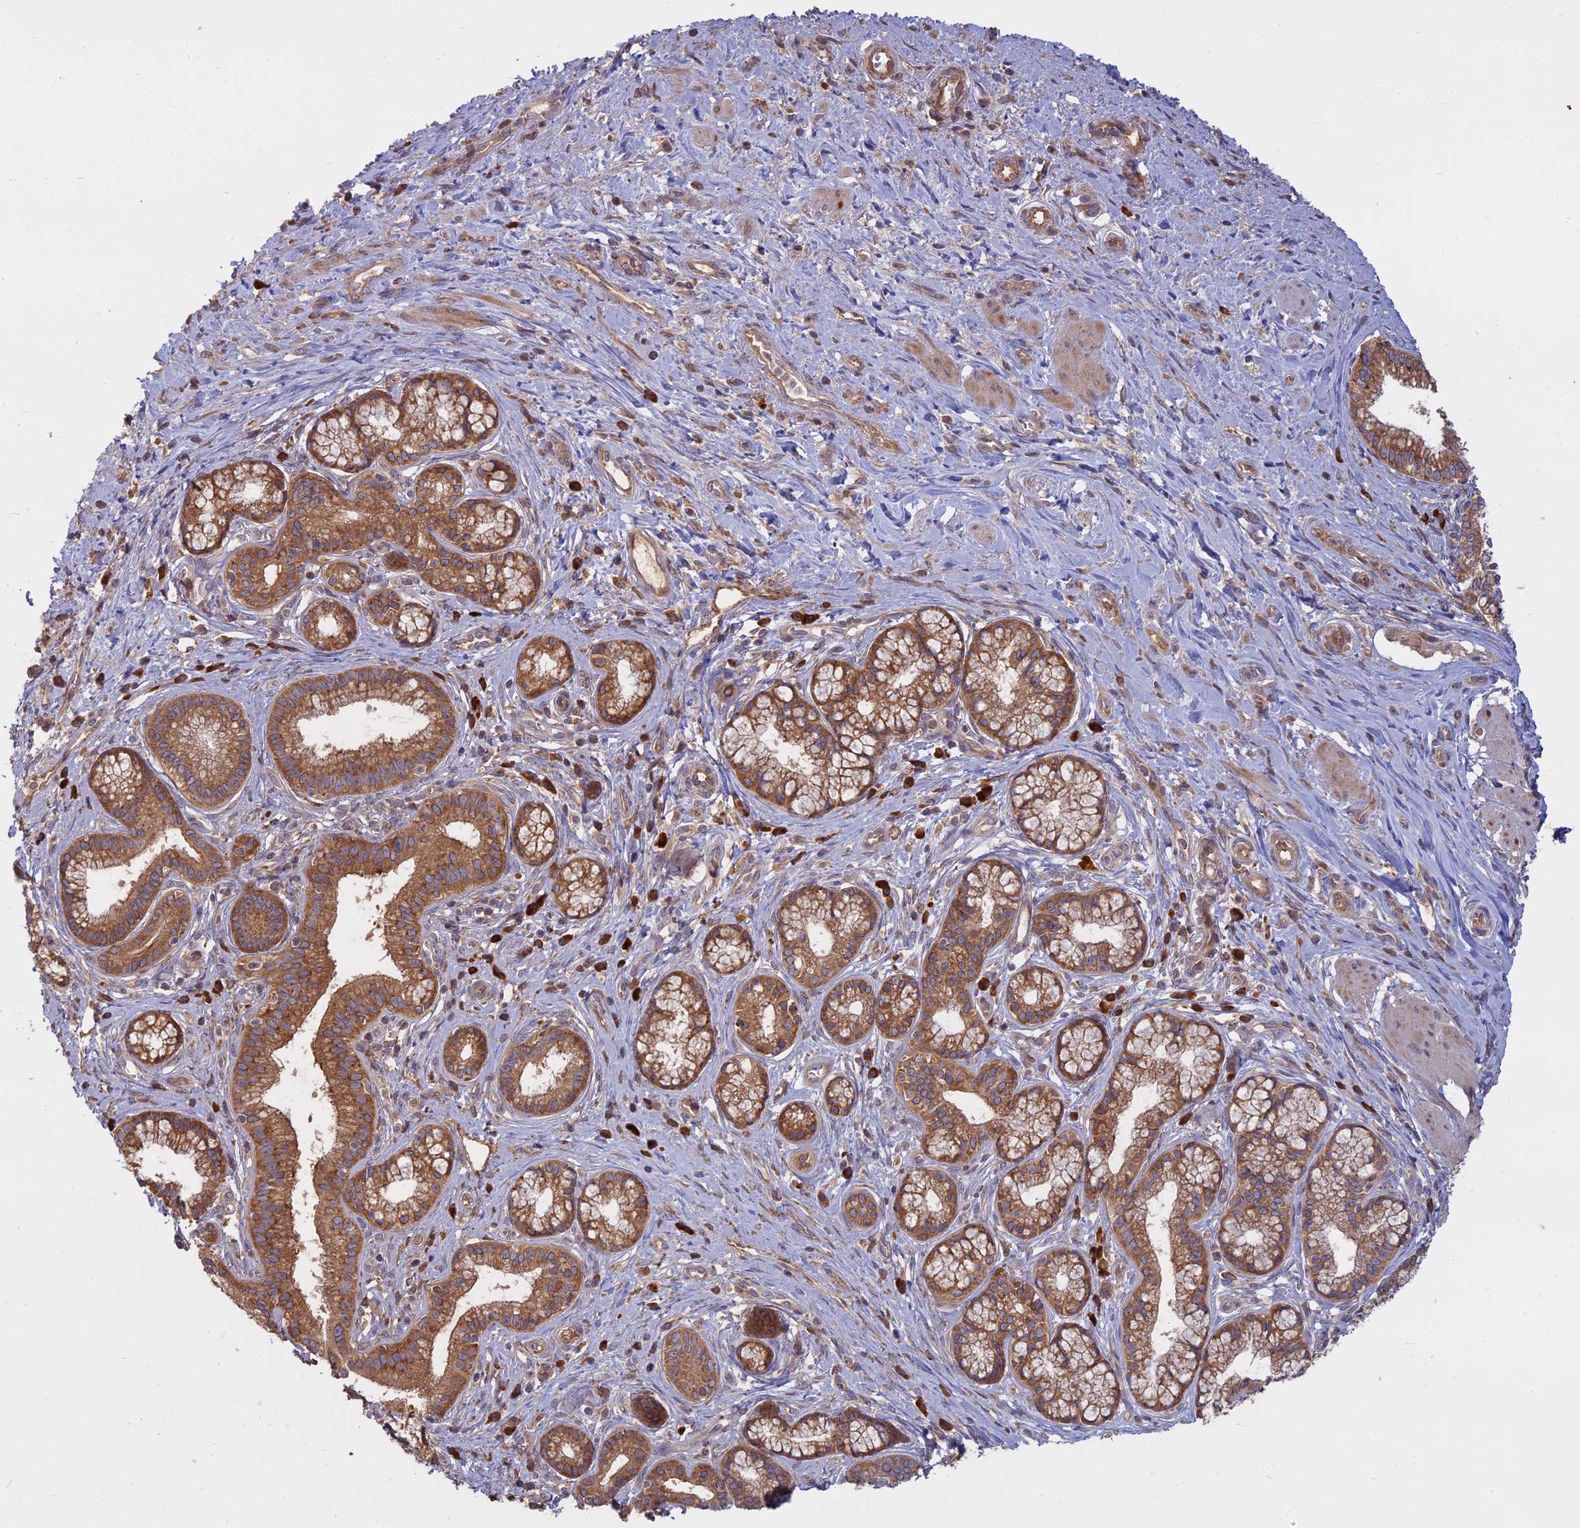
{"staining": {"intensity": "moderate", "quantity": ">75%", "location": "cytoplasmic/membranous"}, "tissue": "pancreatic cancer", "cell_type": "Tumor cells", "image_type": "cancer", "snomed": [{"axis": "morphology", "description": "Adenocarcinoma, NOS"}, {"axis": "topography", "description": "Pancreas"}], "caption": "Pancreatic cancer stained with DAB immunohistochemistry demonstrates medium levels of moderate cytoplasmic/membranous expression in about >75% of tumor cells. (IHC, brightfield microscopy, high magnification).", "gene": "TMEM208", "patient": {"sex": "male", "age": 72}}